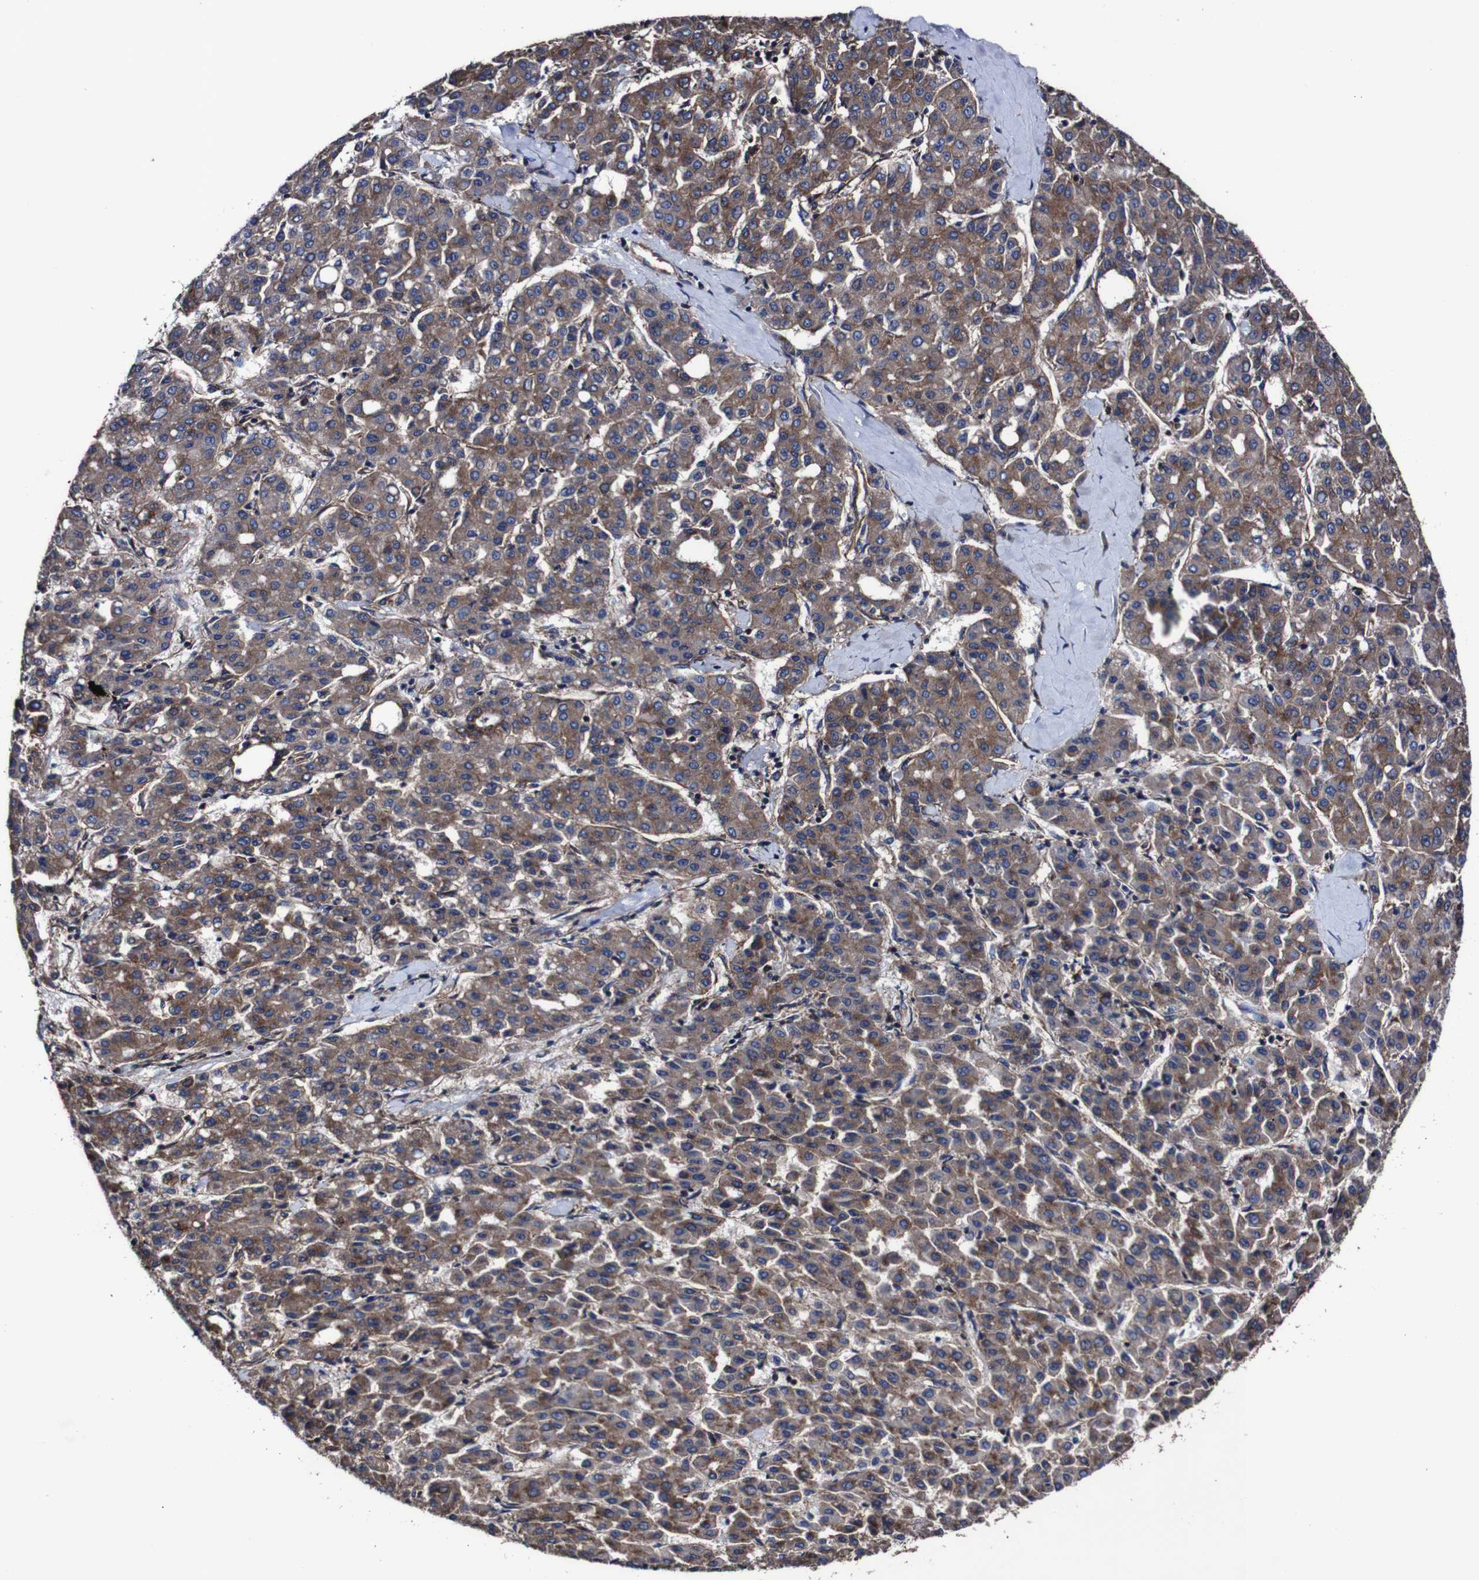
{"staining": {"intensity": "moderate", "quantity": ">75%", "location": "cytoplasmic/membranous"}, "tissue": "liver cancer", "cell_type": "Tumor cells", "image_type": "cancer", "snomed": [{"axis": "morphology", "description": "Carcinoma, Hepatocellular, NOS"}, {"axis": "topography", "description": "Liver"}], "caption": "Immunohistochemical staining of human hepatocellular carcinoma (liver) reveals medium levels of moderate cytoplasmic/membranous expression in about >75% of tumor cells. Using DAB (3,3'-diaminobenzidine) (brown) and hematoxylin (blue) stains, captured at high magnification using brightfield microscopy.", "gene": "CSF1R", "patient": {"sex": "male", "age": 65}}